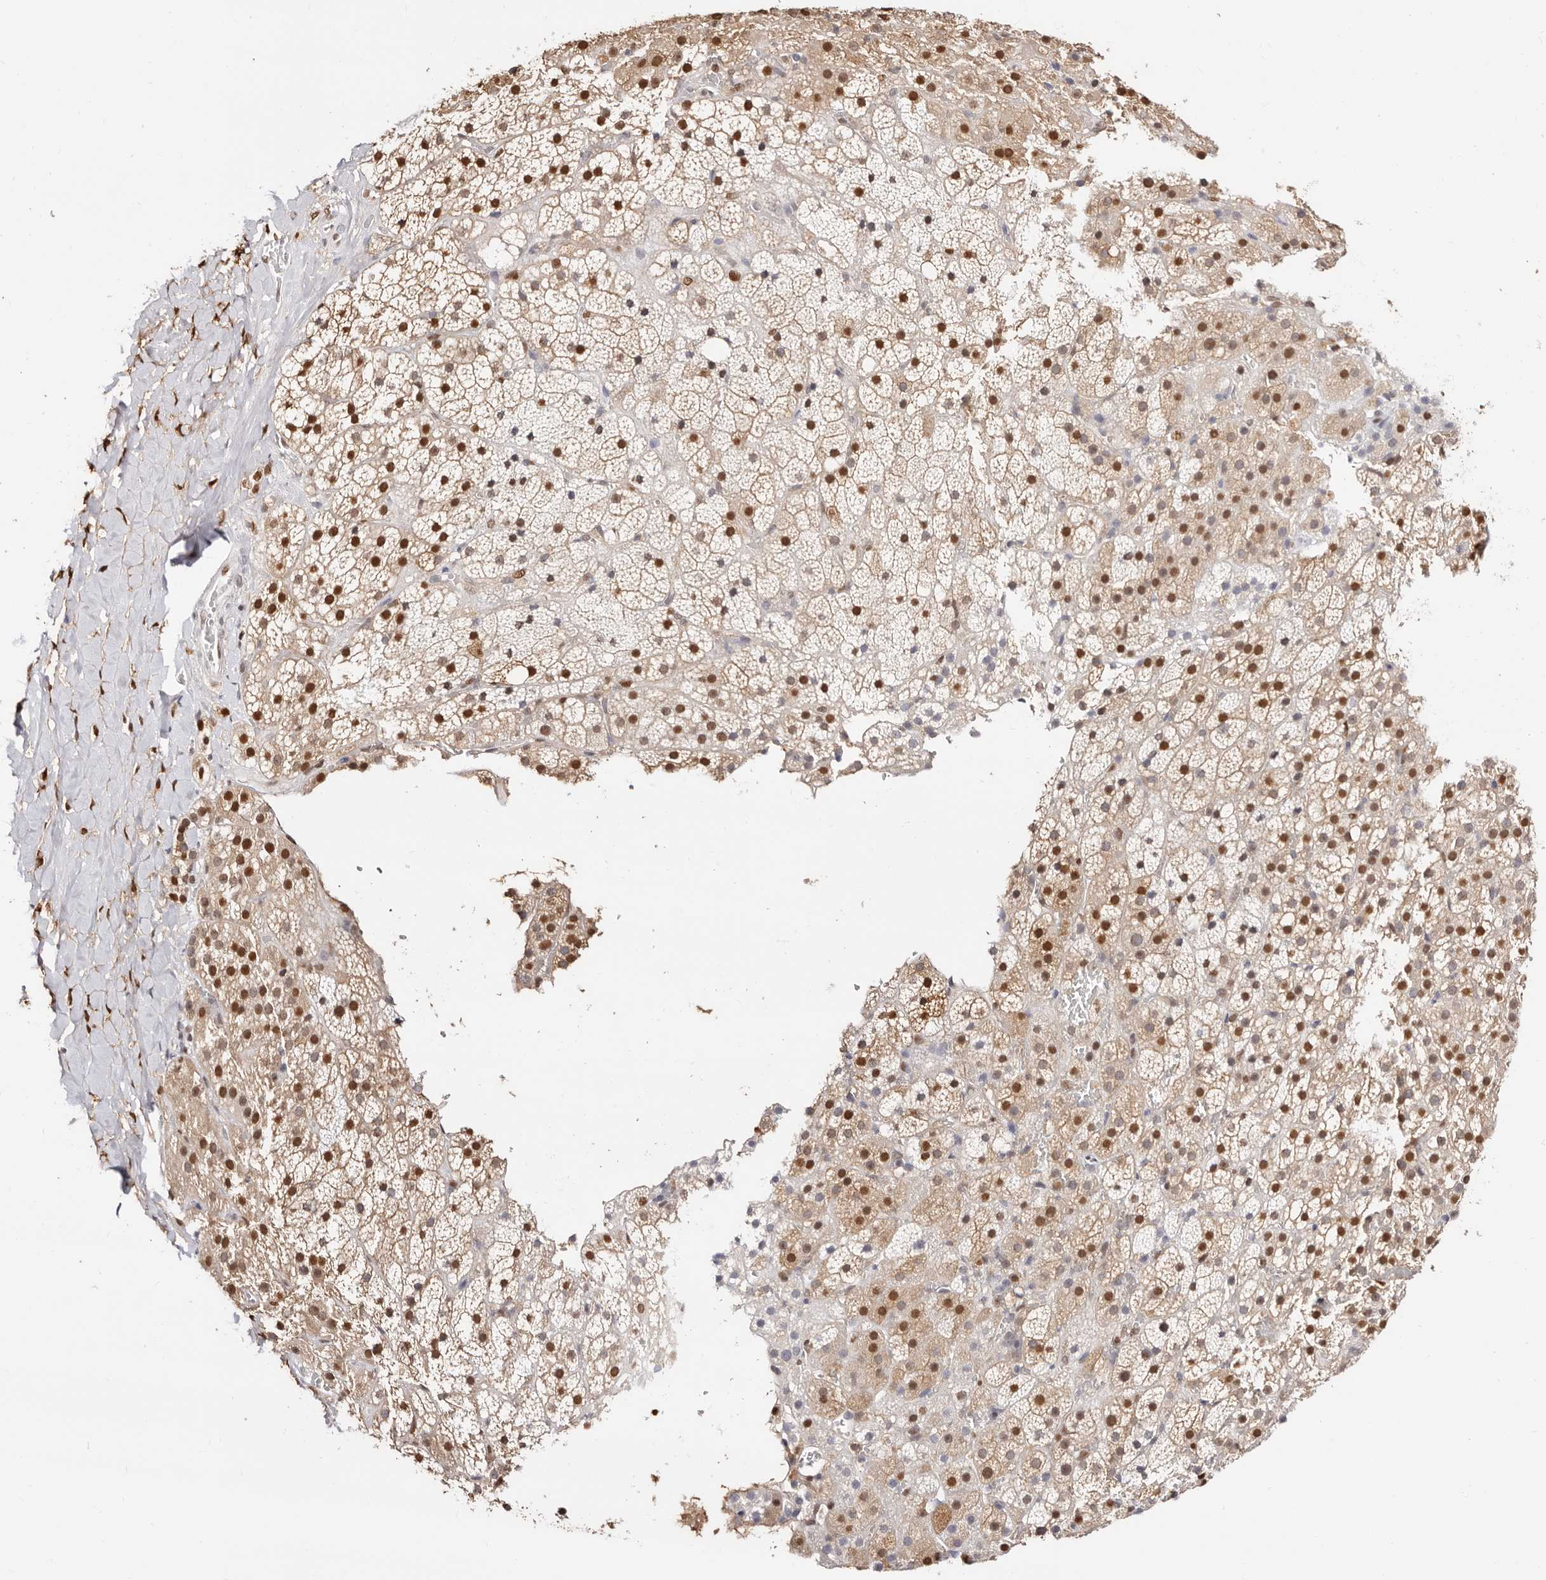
{"staining": {"intensity": "strong", "quantity": ">75%", "location": "nuclear"}, "tissue": "adrenal gland", "cell_type": "Glandular cells", "image_type": "normal", "snomed": [{"axis": "morphology", "description": "Normal tissue, NOS"}, {"axis": "topography", "description": "Adrenal gland"}], "caption": "The photomicrograph exhibits a brown stain indicating the presence of a protein in the nuclear of glandular cells in adrenal gland. (DAB (3,3'-diaminobenzidine) = brown stain, brightfield microscopy at high magnification).", "gene": "TKT", "patient": {"sex": "female", "age": 59}}